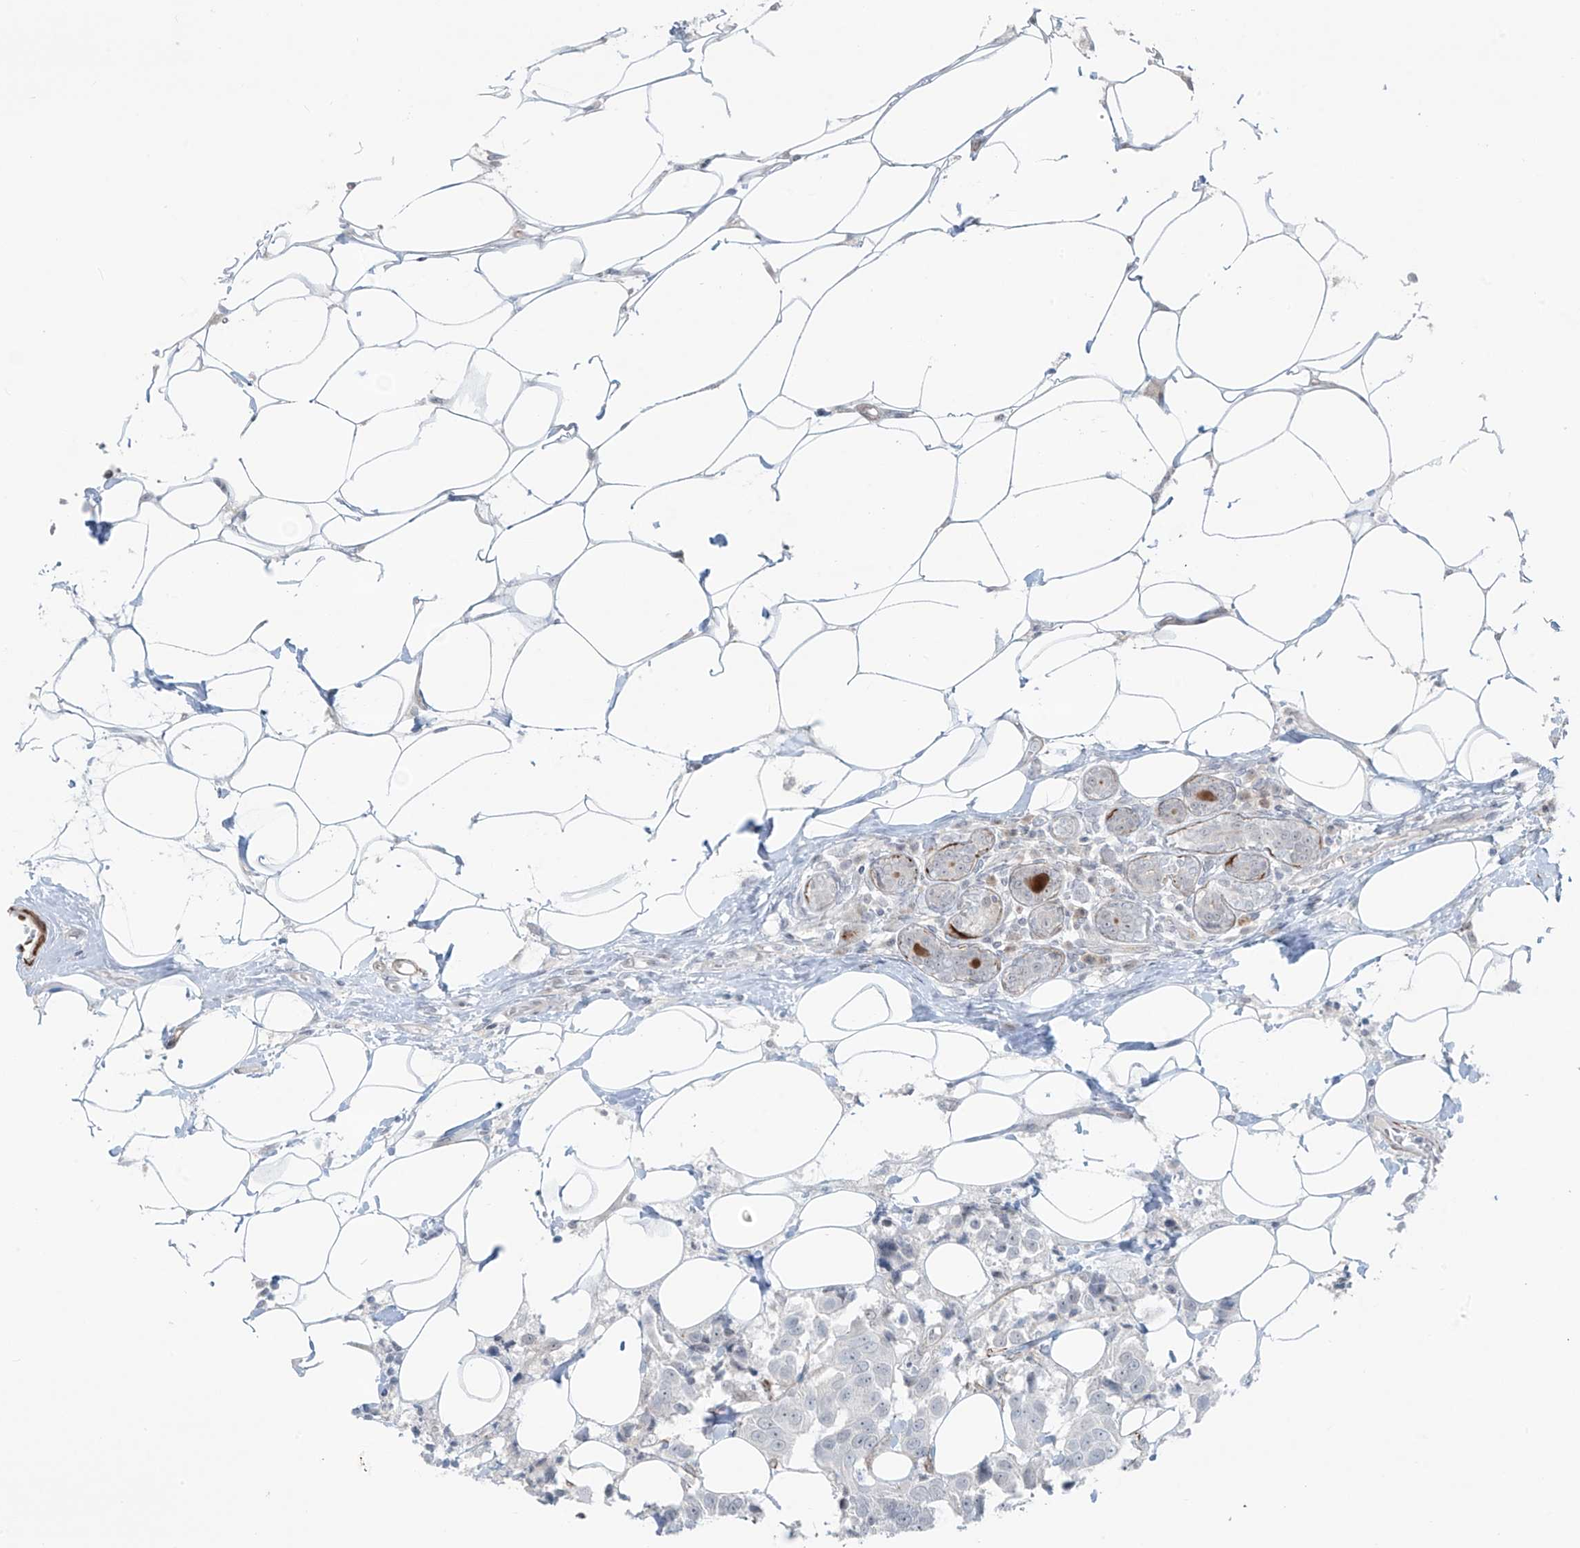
{"staining": {"intensity": "negative", "quantity": "none", "location": "none"}, "tissue": "breast cancer", "cell_type": "Tumor cells", "image_type": "cancer", "snomed": [{"axis": "morphology", "description": "Normal tissue, NOS"}, {"axis": "morphology", "description": "Duct carcinoma"}, {"axis": "topography", "description": "Breast"}], "caption": "Human infiltrating ductal carcinoma (breast) stained for a protein using IHC exhibits no staining in tumor cells.", "gene": "RASGEF1A", "patient": {"sex": "female", "age": 39}}